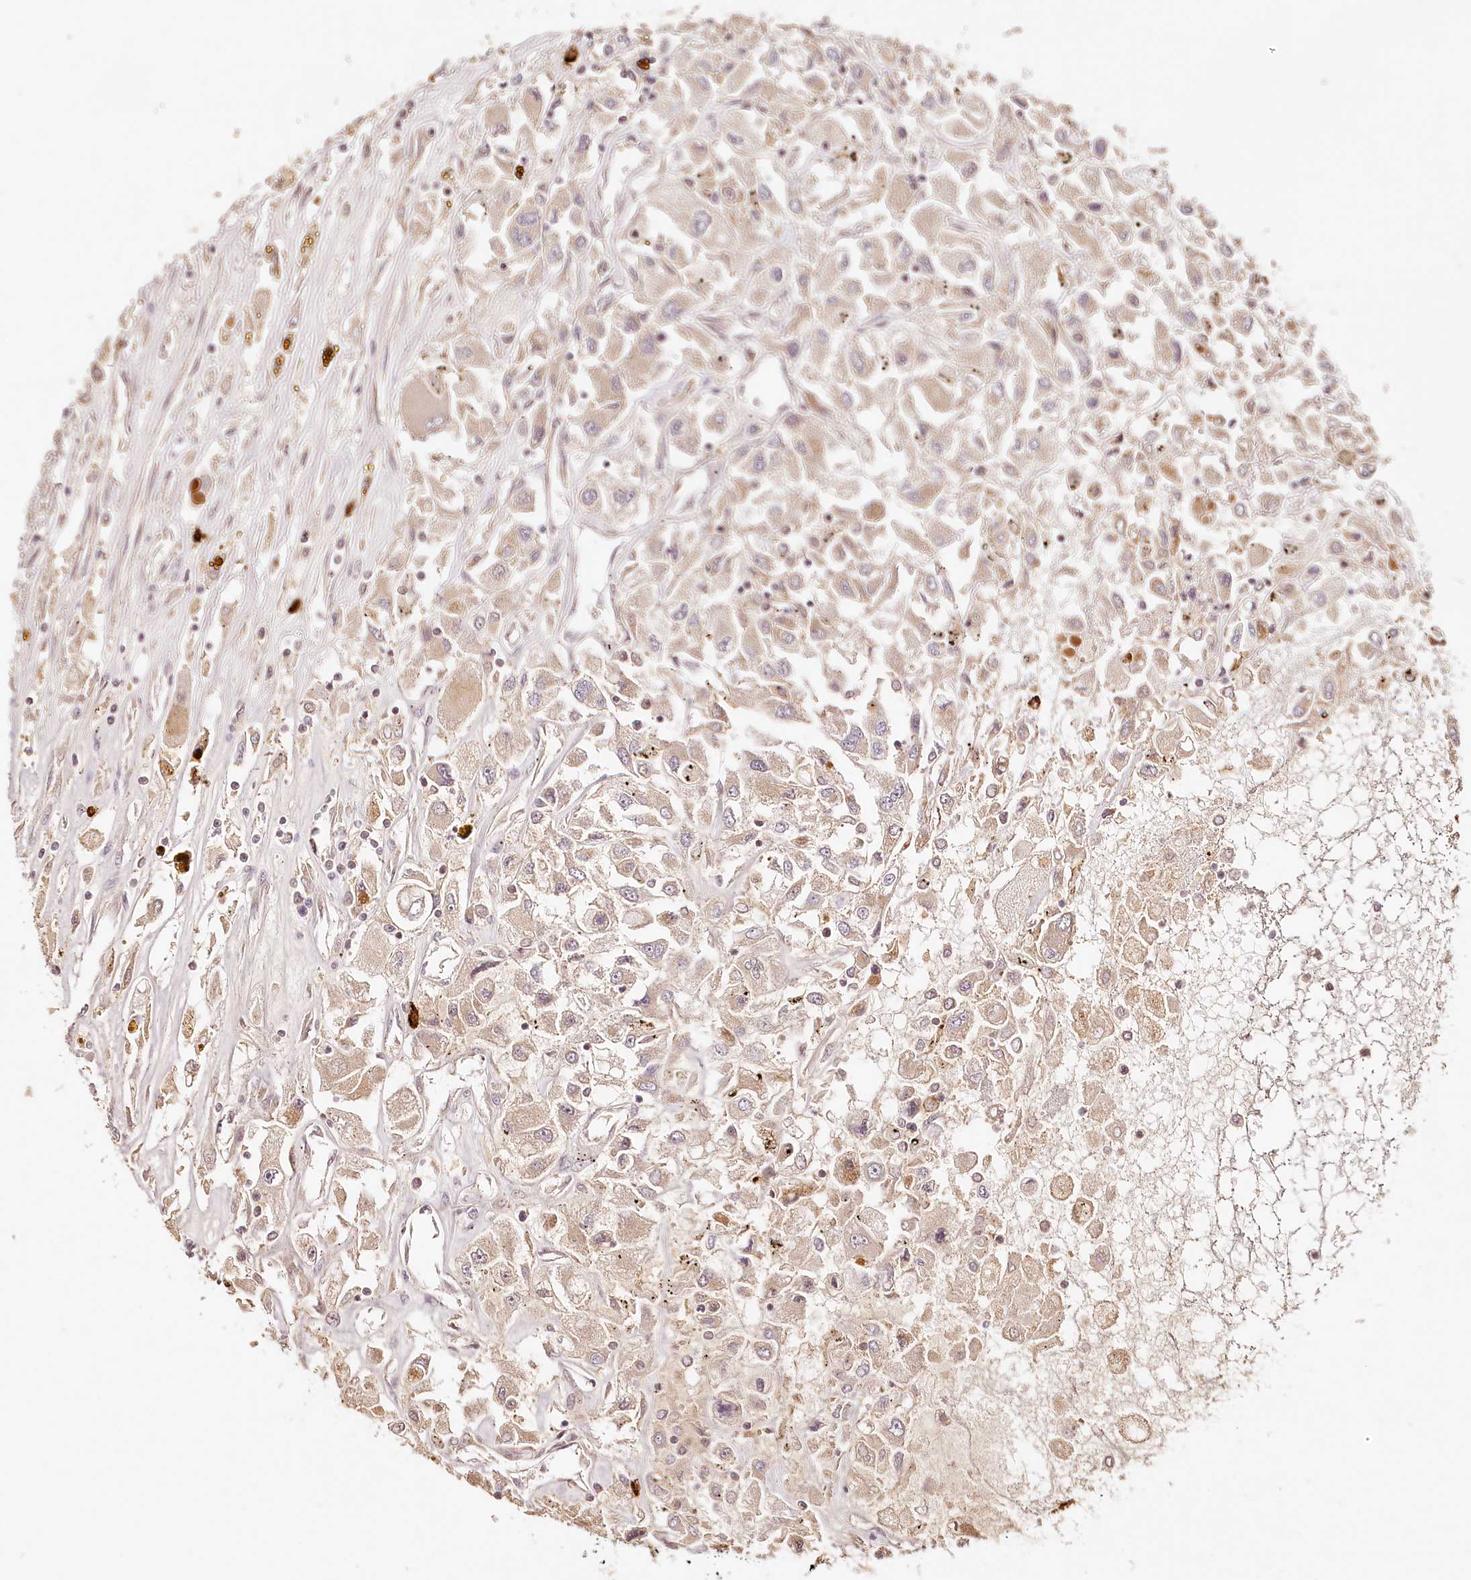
{"staining": {"intensity": "weak", "quantity": "25%-75%", "location": "cytoplasmic/membranous"}, "tissue": "renal cancer", "cell_type": "Tumor cells", "image_type": "cancer", "snomed": [{"axis": "morphology", "description": "Adenocarcinoma, NOS"}, {"axis": "topography", "description": "Kidney"}], "caption": "A brown stain labels weak cytoplasmic/membranous staining of a protein in renal cancer tumor cells. (Brightfield microscopy of DAB IHC at high magnification).", "gene": "SYNGR1", "patient": {"sex": "female", "age": 52}}